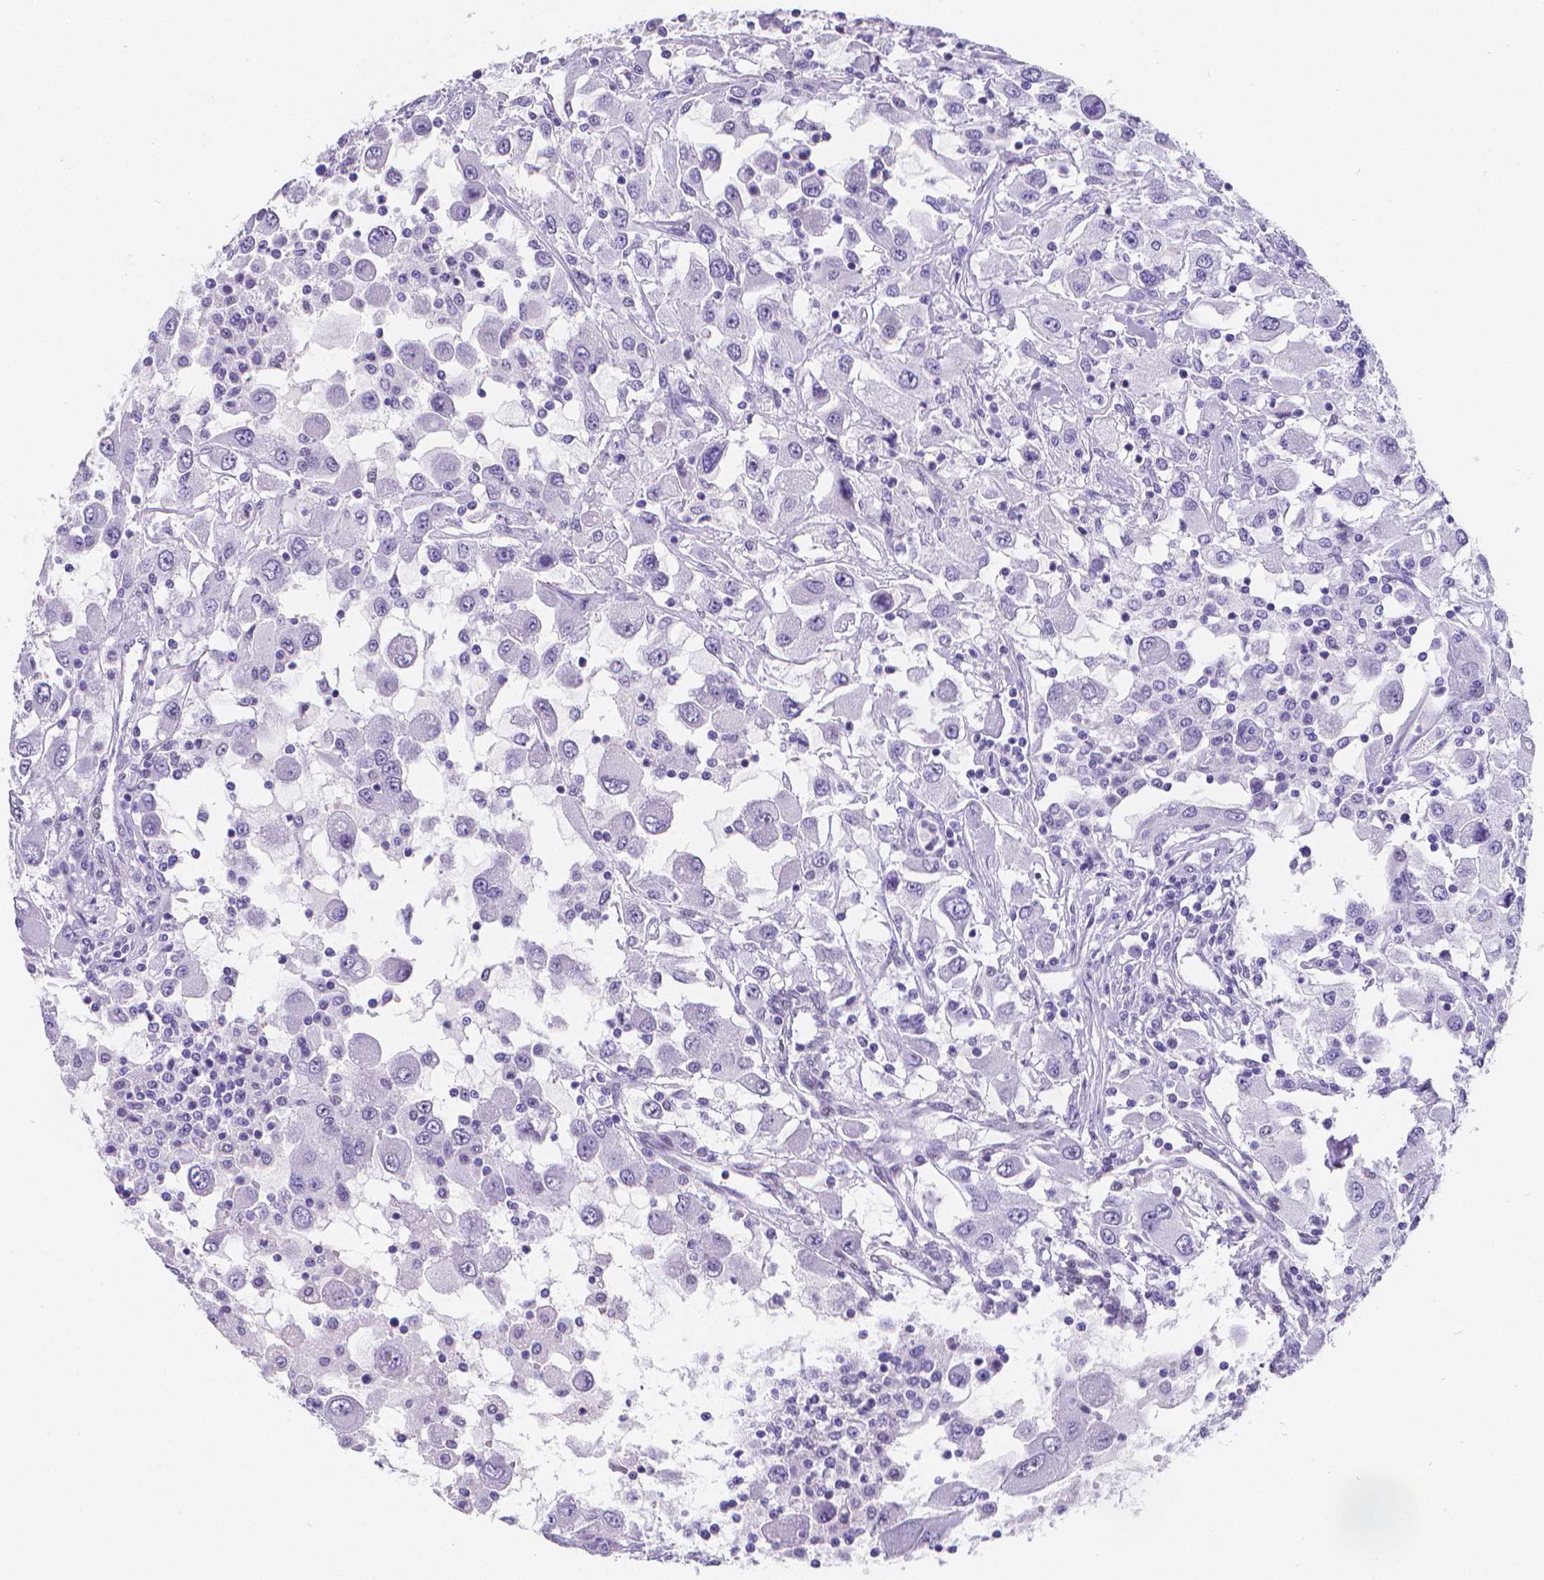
{"staining": {"intensity": "negative", "quantity": "none", "location": "none"}, "tissue": "renal cancer", "cell_type": "Tumor cells", "image_type": "cancer", "snomed": [{"axis": "morphology", "description": "Adenocarcinoma, NOS"}, {"axis": "topography", "description": "Kidney"}], "caption": "This is a image of IHC staining of renal cancer, which shows no staining in tumor cells.", "gene": "MEF2C", "patient": {"sex": "female", "age": 67}}